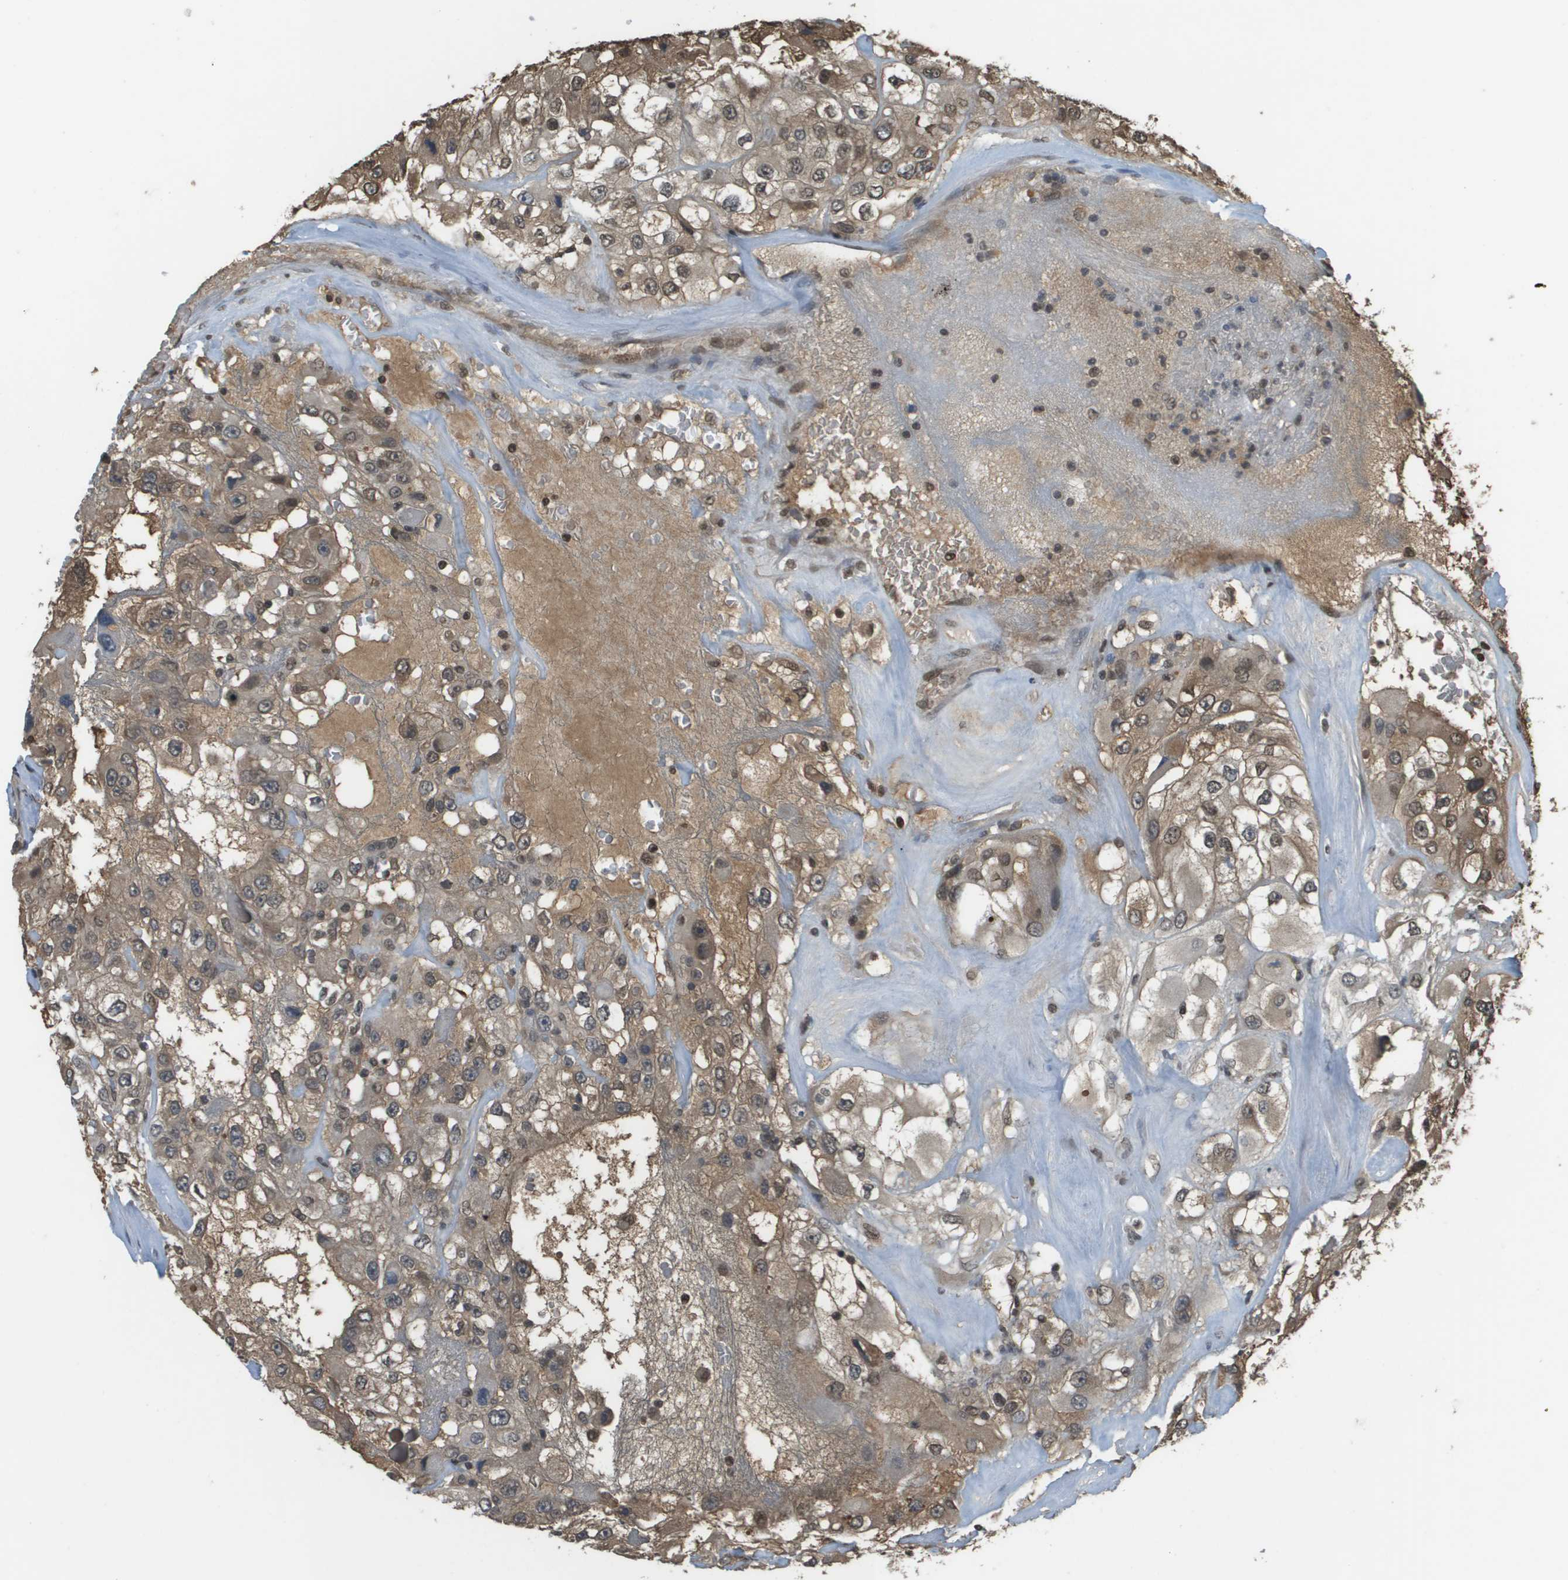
{"staining": {"intensity": "weak", "quantity": "<25%", "location": "cytoplasmic/membranous,nuclear"}, "tissue": "renal cancer", "cell_type": "Tumor cells", "image_type": "cancer", "snomed": [{"axis": "morphology", "description": "Adenocarcinoma, NOS"}, {"axis": "topography", "description": "Kidney"}], "caption": "Immunohistochemistry micrograph of neoplastic tissue: human renal adenocarcinoma stained with DAB (3,3'-diaminobenzidine) exhibits no significant protein positivity in tumor cells.", "gene": "NDRG2", "patient": {"sex": "female", "age": 52}}